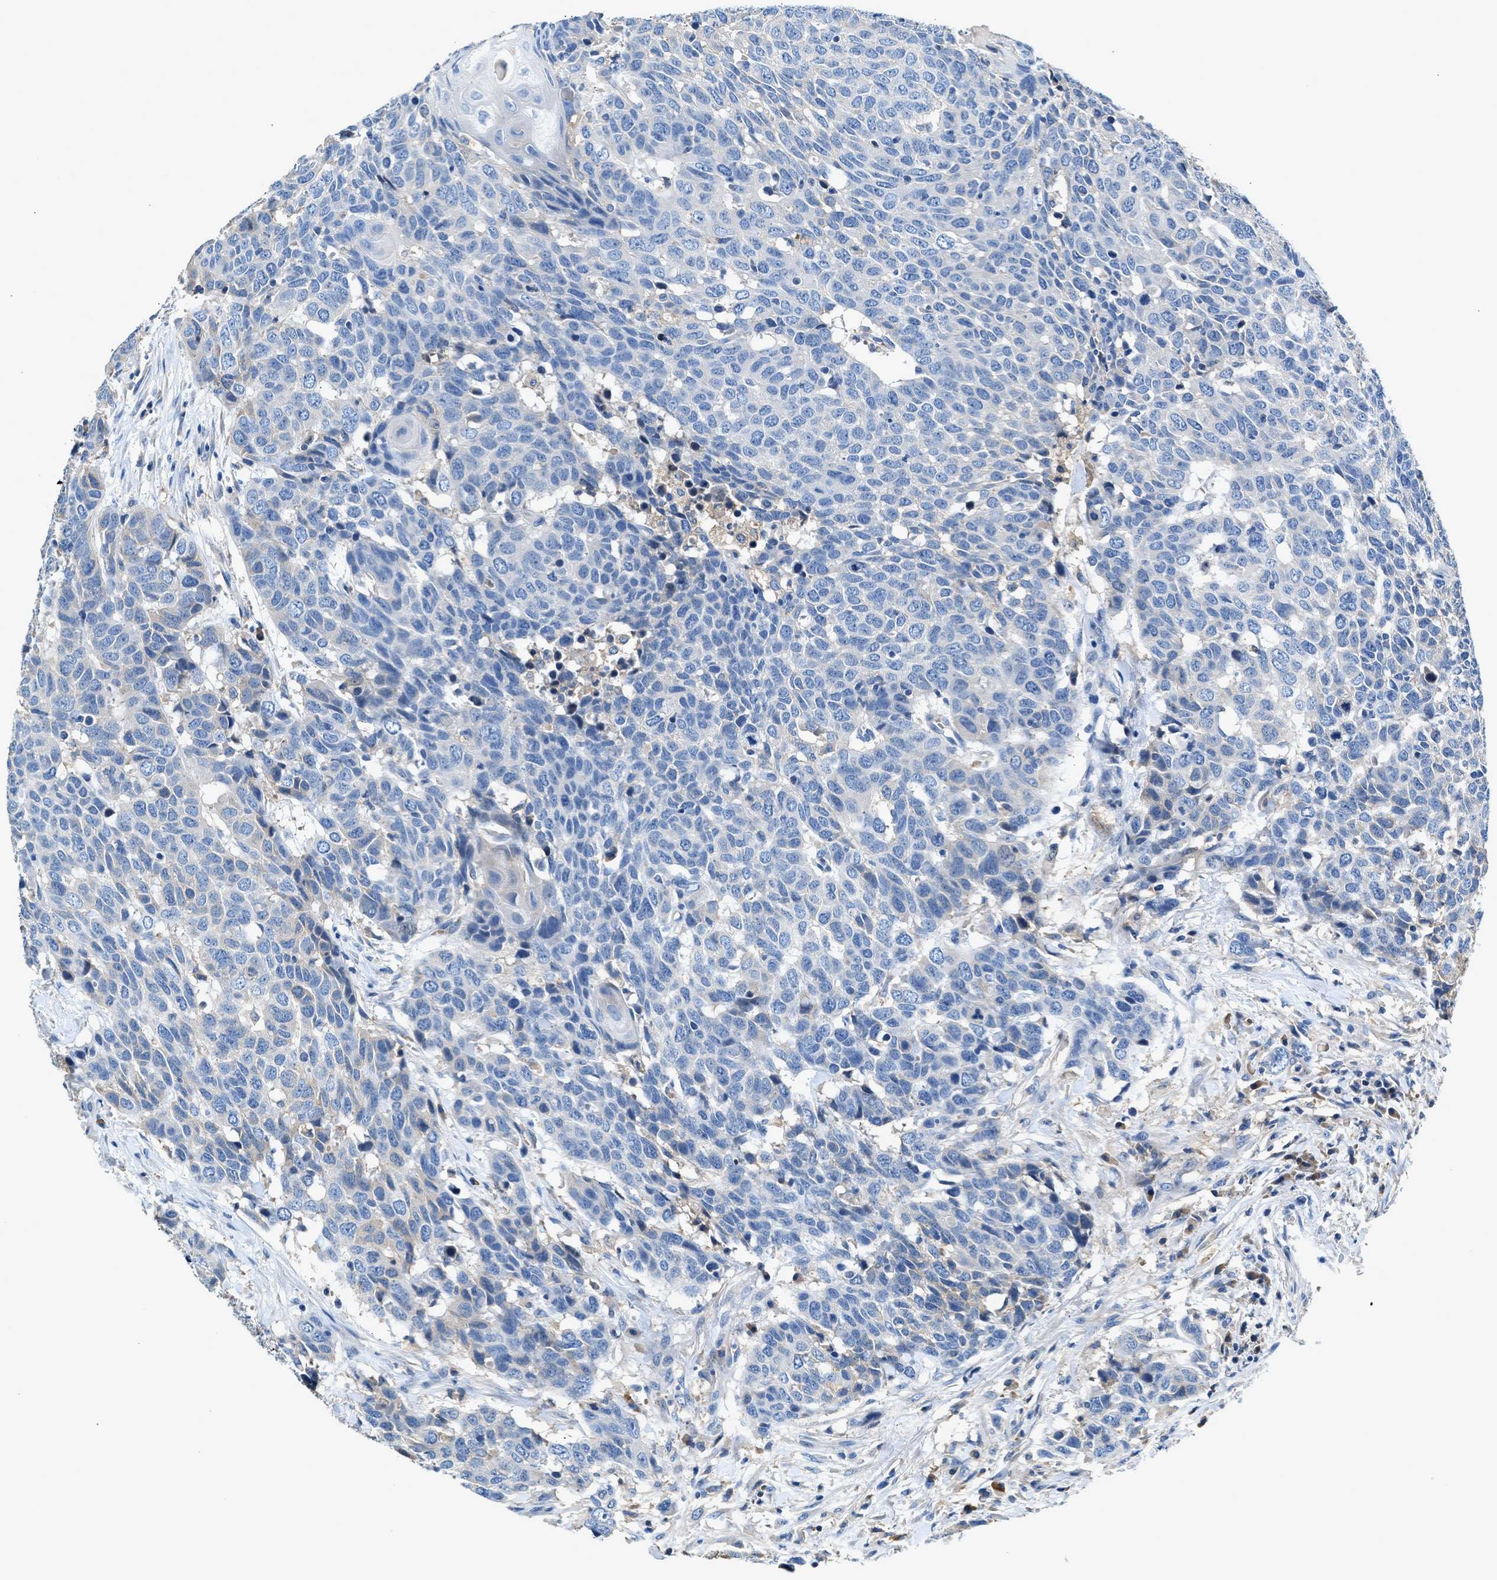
{"staining": {"intensity": "negative", "quantity": "none", "location": "none"}, "tissue": "head and neck cancer", "cell_type": "Tumor cells", "image_type": "cancer", "snomed": [{"axis": "morphology", "description": "Squamous cell carcinoma, NOS"}, {"axis": "topography", "description": "Head-Neck"}], "caption": "Immunohistochemistry photomicrograph of head and neck cancer stained for a protein (brown), which displays no positivity in tumor cells.", "gene": "RWDD2B", "patient": {"sex": "male", "age": 66}}